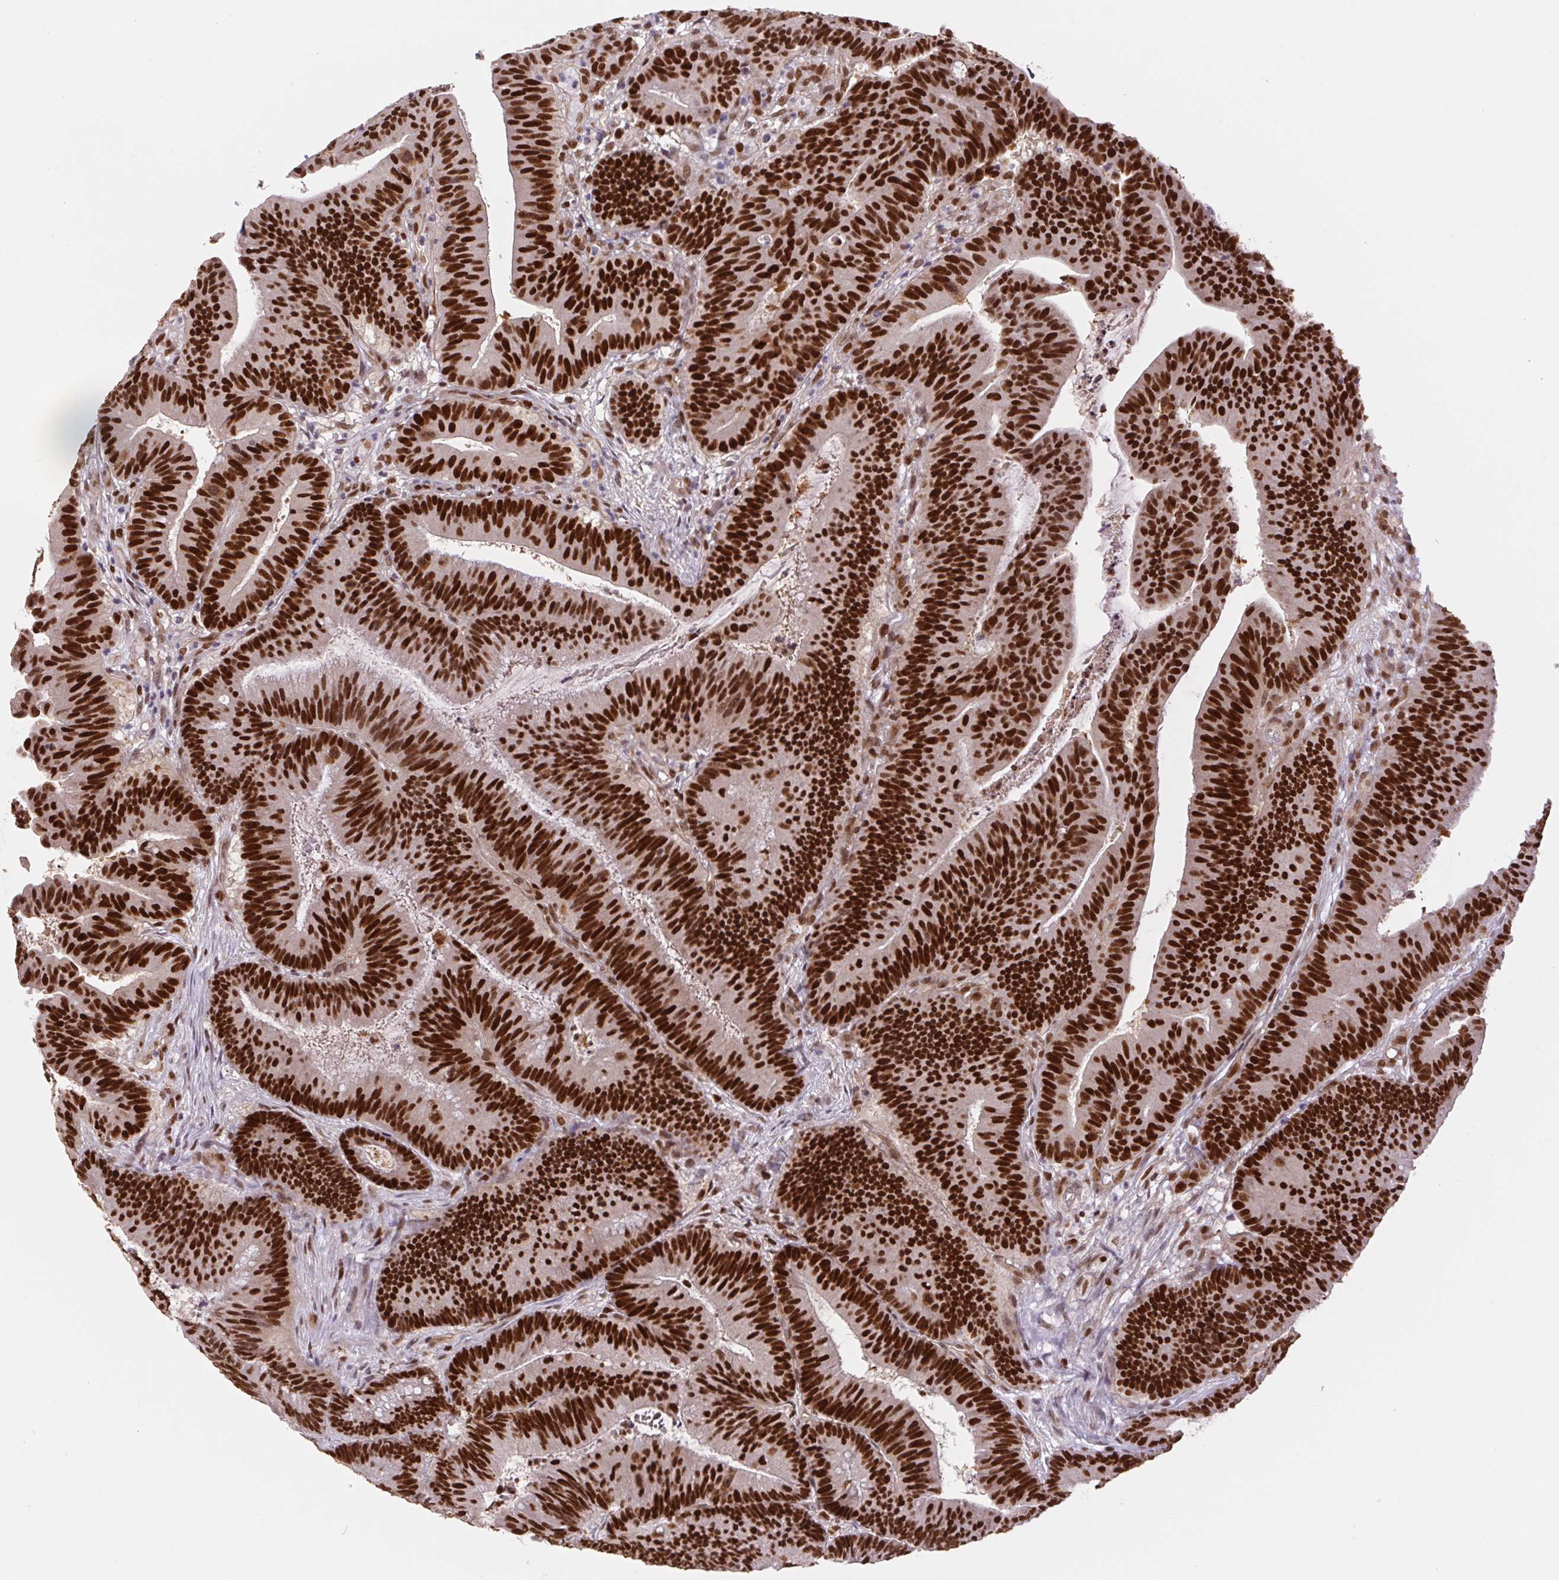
{"staining": {"intensity": "strong", "quantity": ">75%", "location": "nuclear"}, "tissue": "colorectal cancer", "cell_type": "Tumor cells", "image_type": "cancer", "snomed": [{"axis": "morphology", "description": "Adenocarcinoma, NOS"}, {"axis": "topography", "description": "Colon"}], "caption": "A photomicrograph of colorectal cancer stained for a protein reveals strong nuclear brown staining in tumor cells.", "gene": "POLD3", "patient": {"sex": "female", "age": 78}}